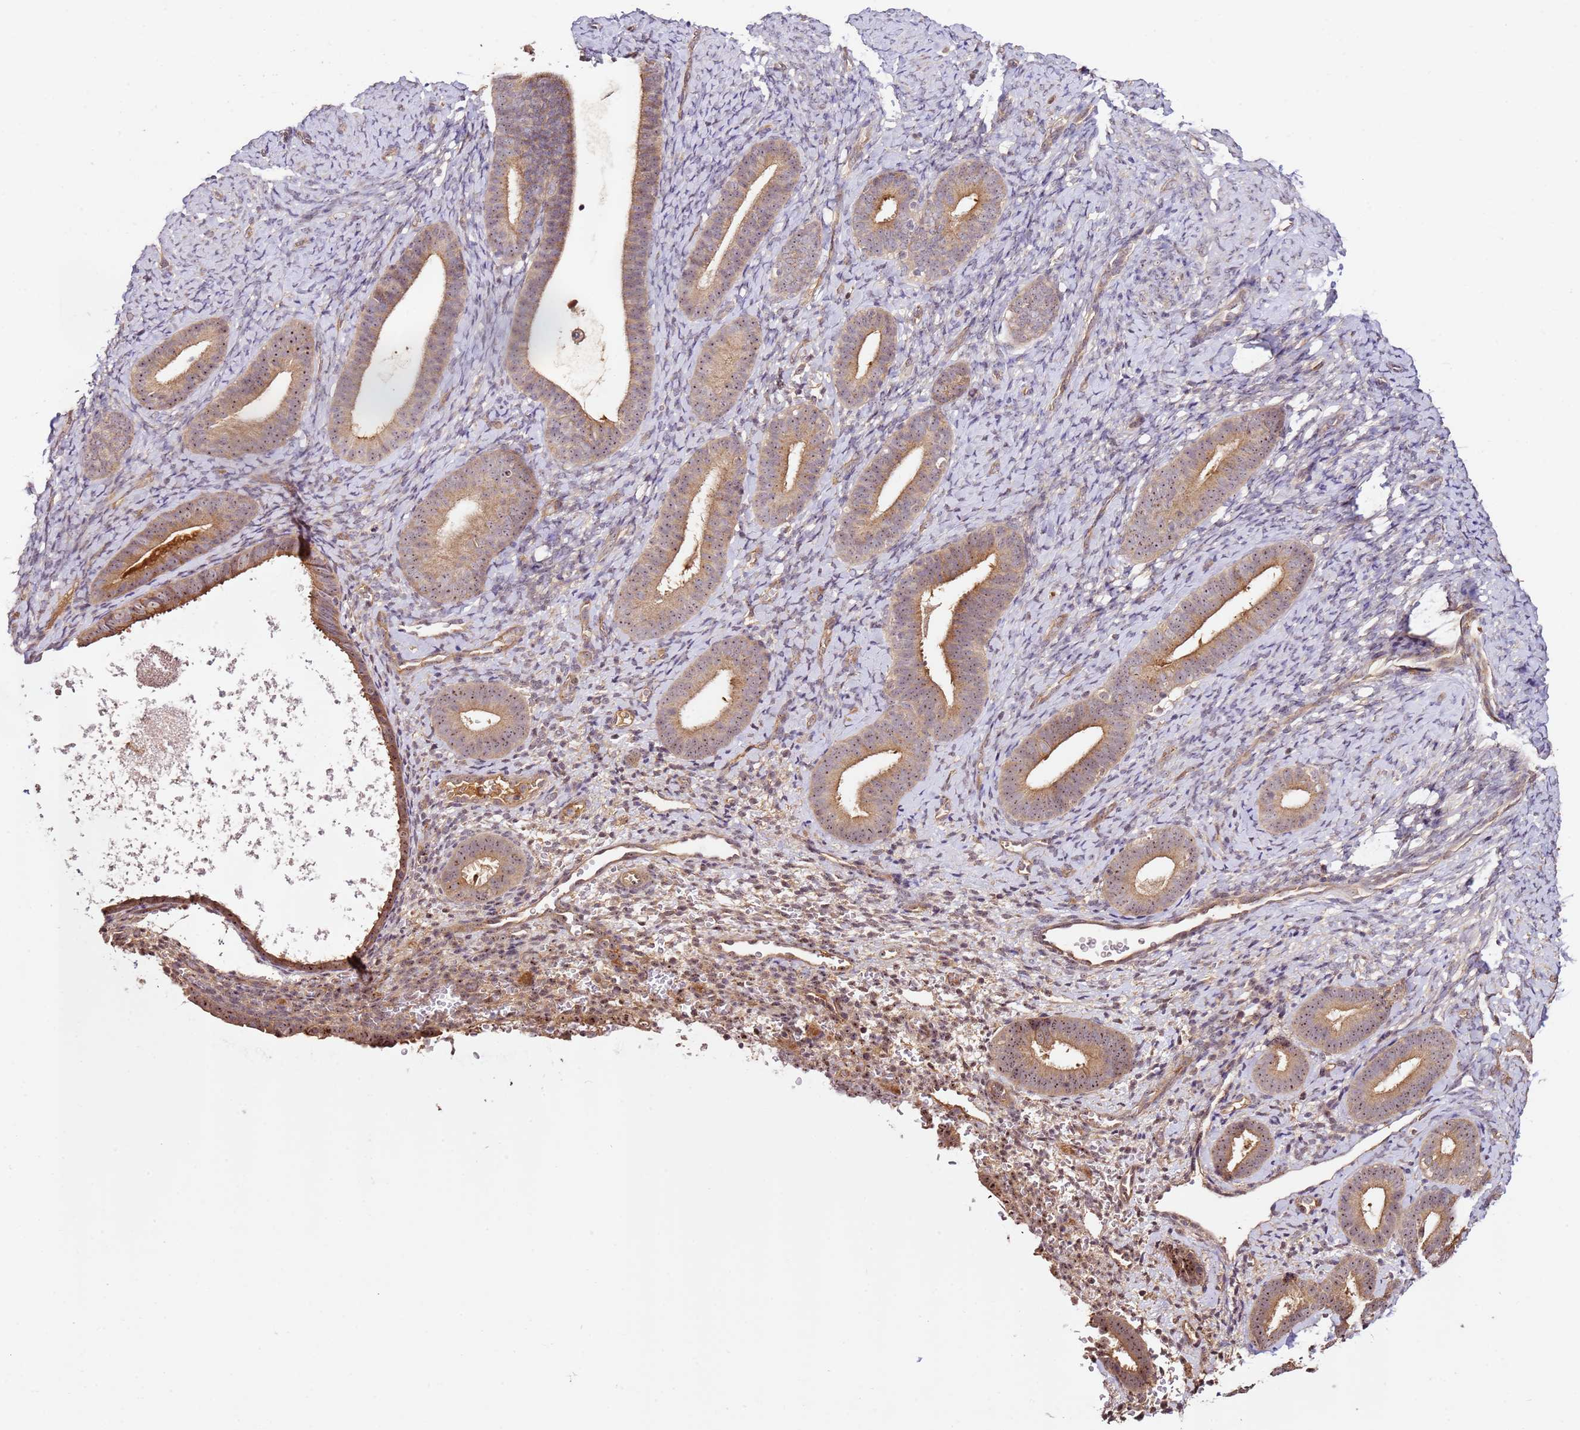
{"staining": {"intensity": "moderate", "quantity": "<25%", "location": "cytoplasmic/membranous,nuclear"}, "tissue": "endometrium", "cell_type": "Cells in endometrial stroma", "image_type": "normal", "snomed": [{"axis": "morphology", "description": "Normal tissue, NOS"}, {"axis": "topography", "description": "Endometrium"}], "caption": "High-power microscopy captured an IHC photomicrograph of benign endometrium, revealing moderate cytoplasmic/membranous,nuclear staining in approximately <25% of cells in endometrial stroma.", "gene": "DDX27", "patient": {"sex": "female", "age": 65}}